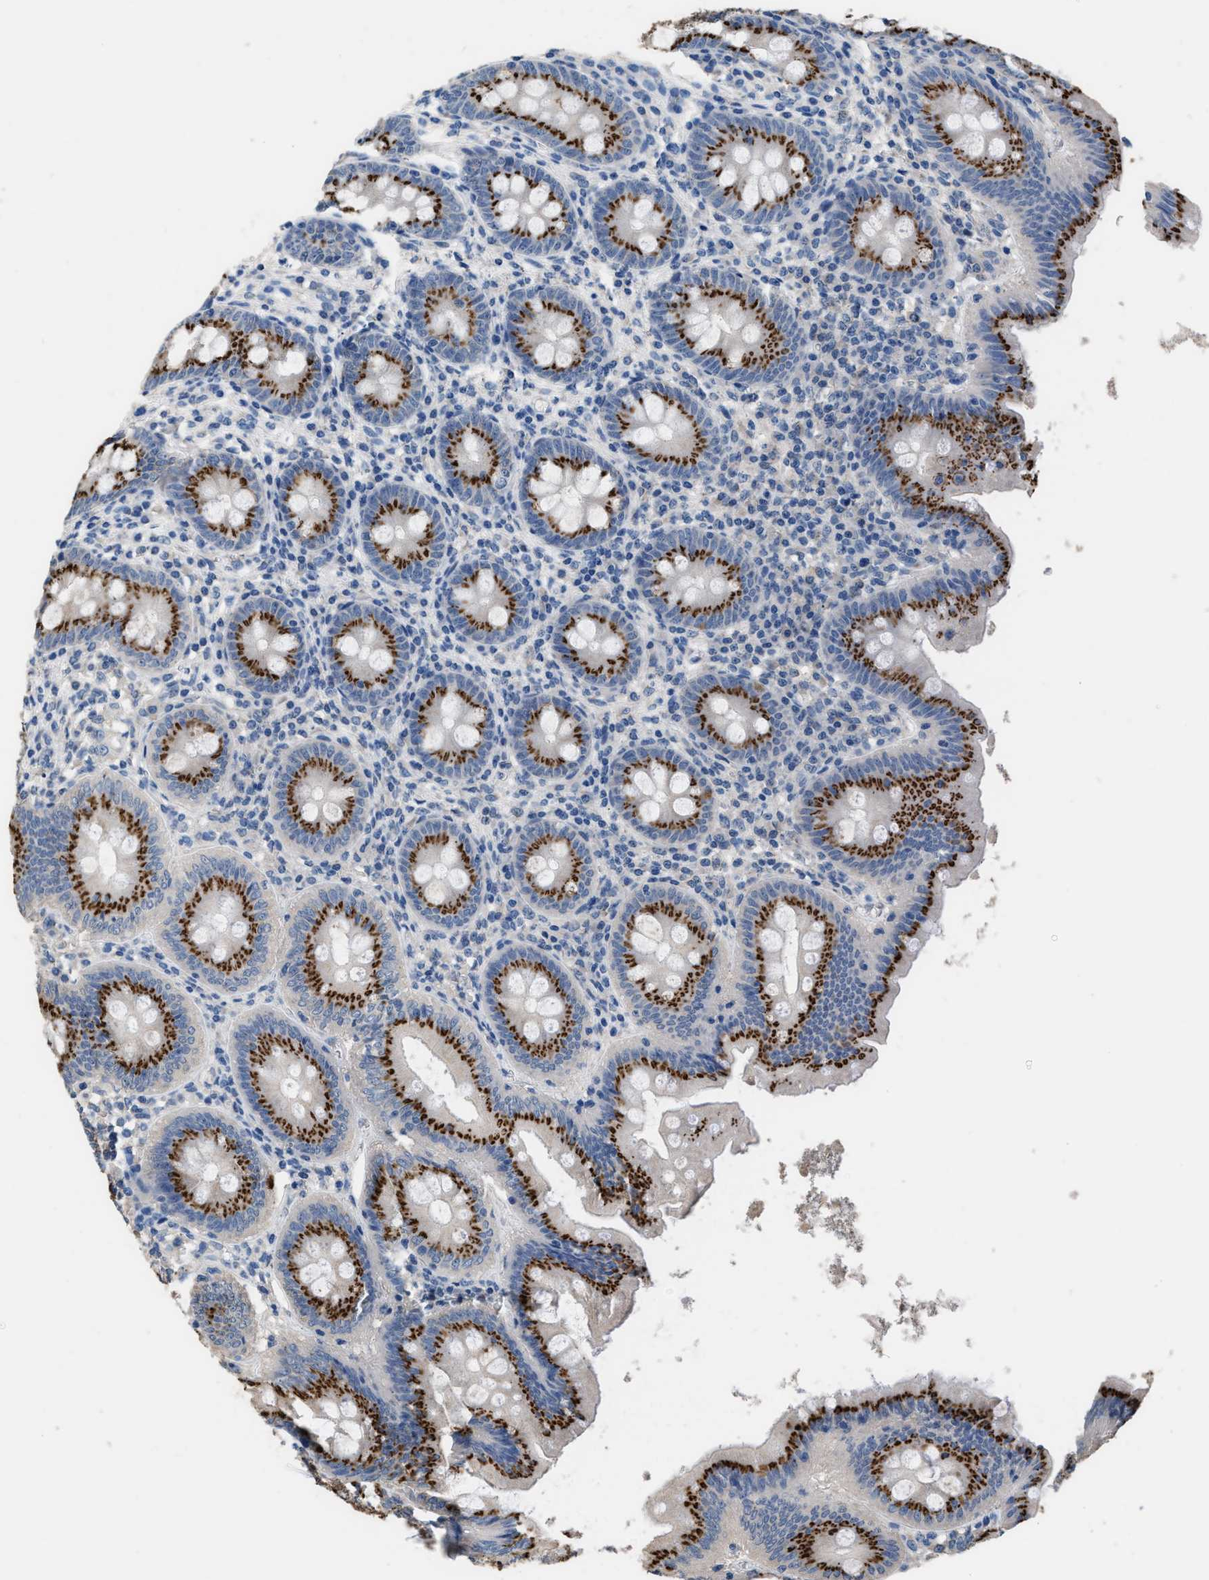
{"staining": {"intensity": "strong", "quantity": ">75%", "location": "cytoplasmic/membranous"}, "tissue": "appendix", "cell_type": "Glandular cells", "image_type": "normal", "snomed": [{"axis": "morphology", "description": "Normal tissue, NOS"}, {"axis": "topography", "description": "Appendix"}], "caption": "IHC image of normal appendix: human appendix stained using immunohistochemistry (IHC) reveals high levels of strong protein expression localized specifically in the cytoplasmic/membranous of glandular cells, appearing as a cytoplasmic/membranous brown color.", "gene": "GOLM1", "patient": {"sex": "male", "age": 56}}